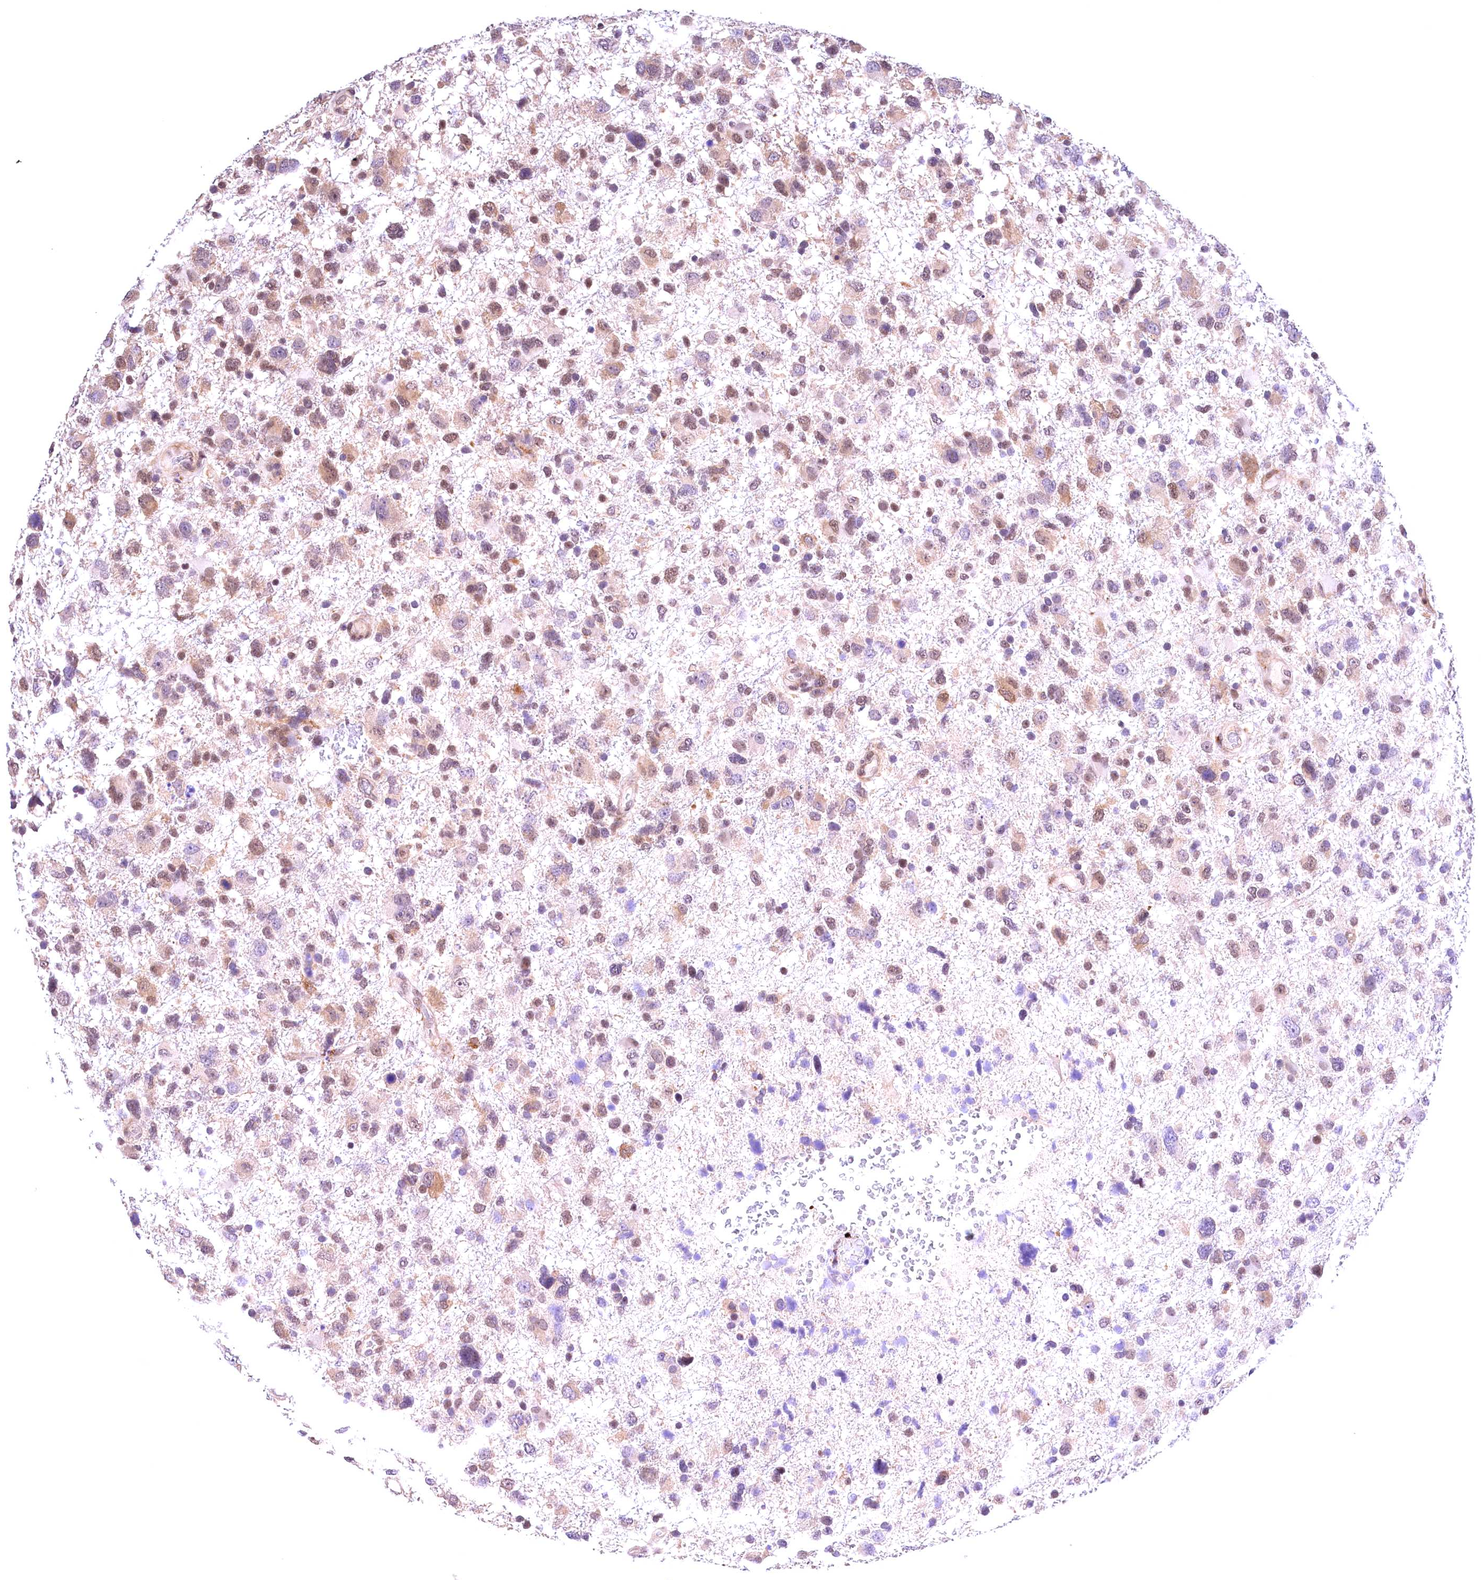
{"staining": {"intensity": "moderate", "quantity": "25%-75%", "location": "nuclear"}, "tissue": "glioma", "cell_type": "Tumor cells", "image_type": "cancer", "snomed": [{"axis": "morphology", "description": "Glioma, malignant, High grade"}, {"axis": "topography", "description": "Brain"}], "caption": "Immunohistochemistry (IHC) photomicrograph of human glioma stained for a protein (brown), which reveals medium levels of moderate nuclear positivity in approximately 25%-75% of tumor cells.", "gene": "FBXO45", "patient": {"sex": "male", "age": 61}}